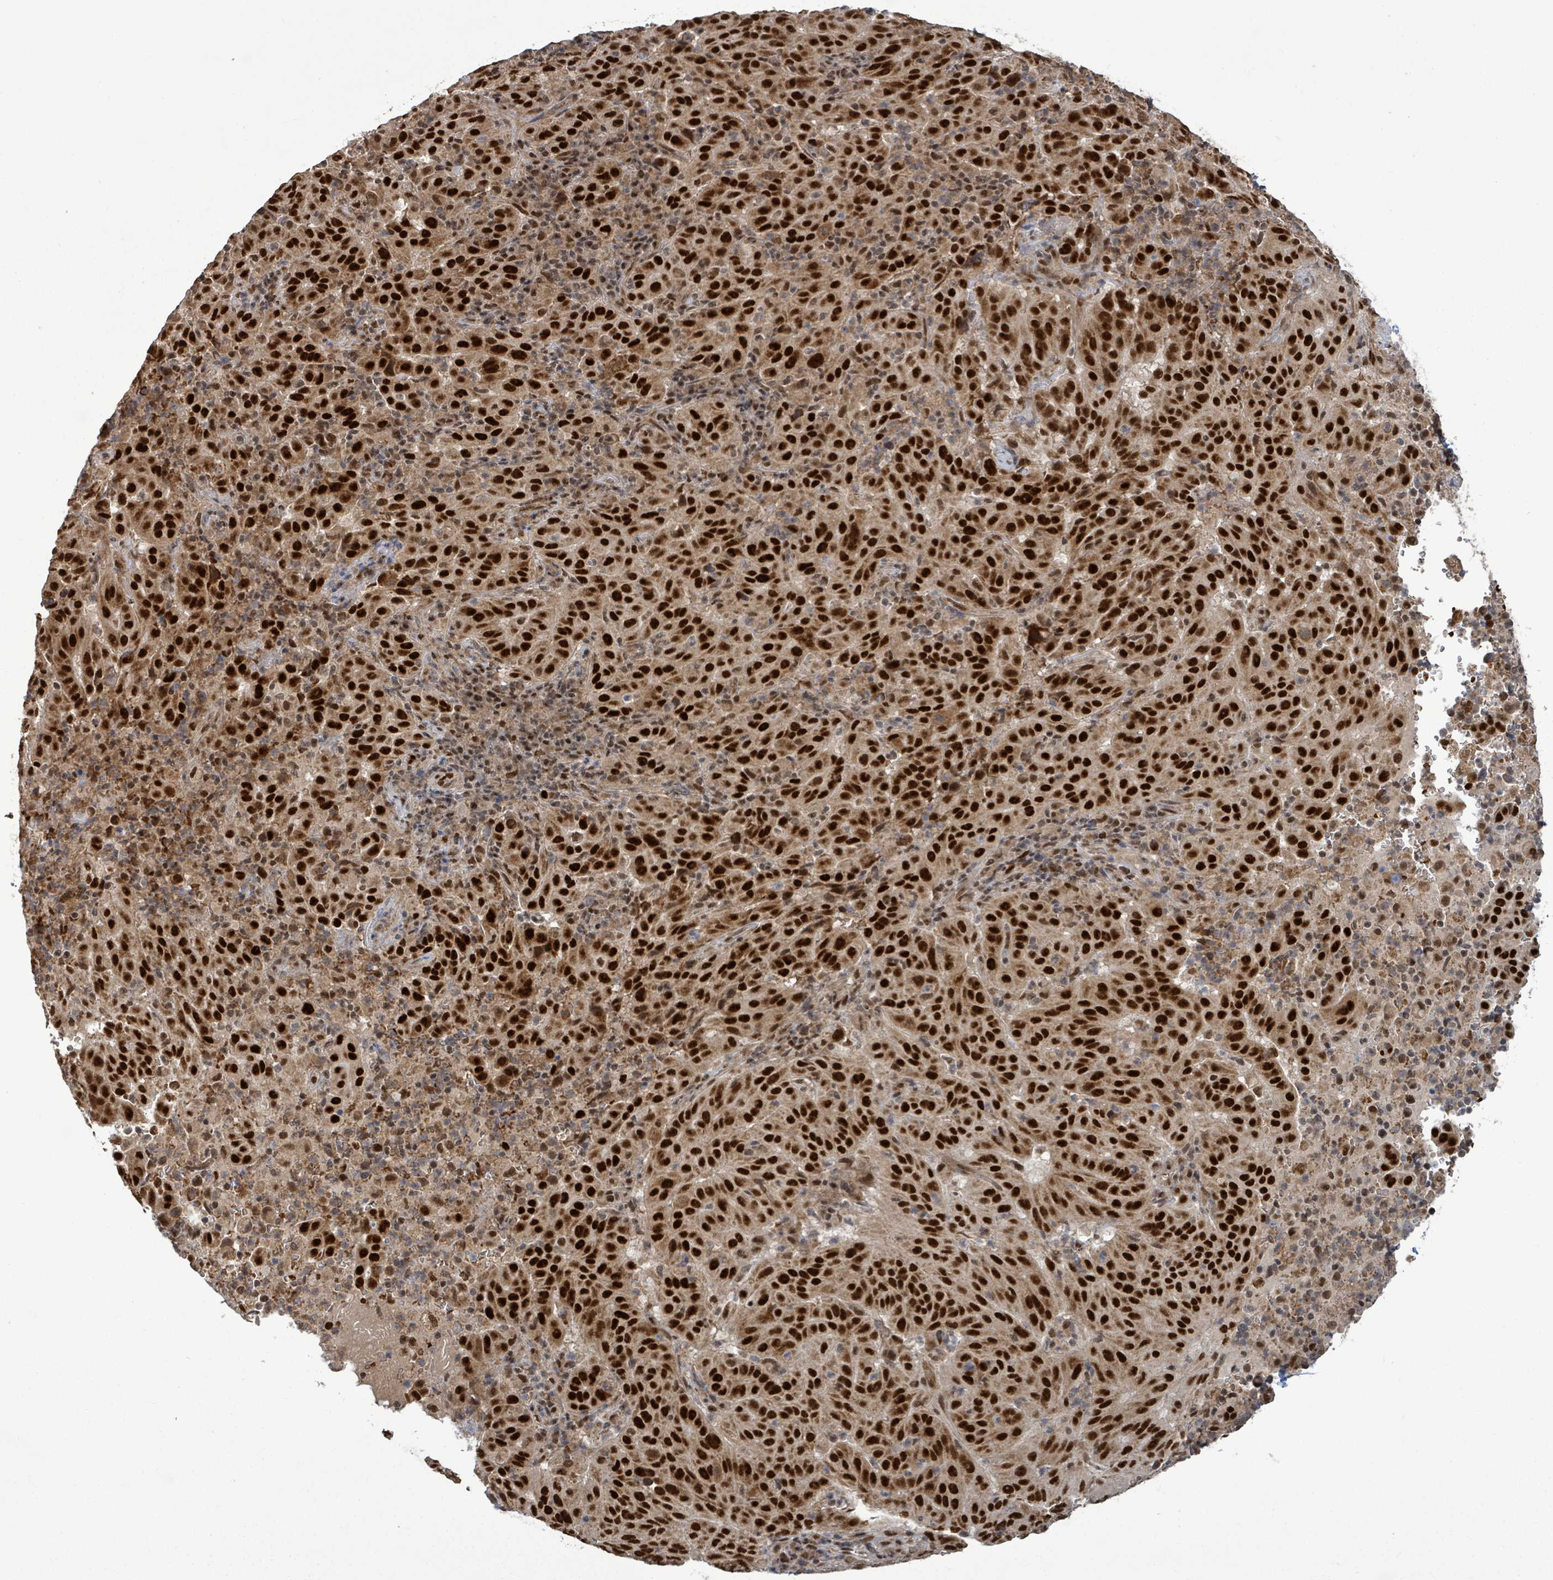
{"staining": {"intensity": "strong", "quantity": ">75%", "location": "nuclear"}, "tissue": "pancreatic cancer", "cell_type": "Tumor cells", "image_type": "cancer", "snomed": [{"axis": "morphology", "description": "Adenocarcinoma, NOS"}, {"axis": "topography", "description": "Pancreas"}], "caption": "Adenocarcinoma (pancreatic) tissue displays strong nuclear positivity in approximately >75% of tumor cells", "gene": "PATZ1", "patient": {"sex": "male", "age": 63}}